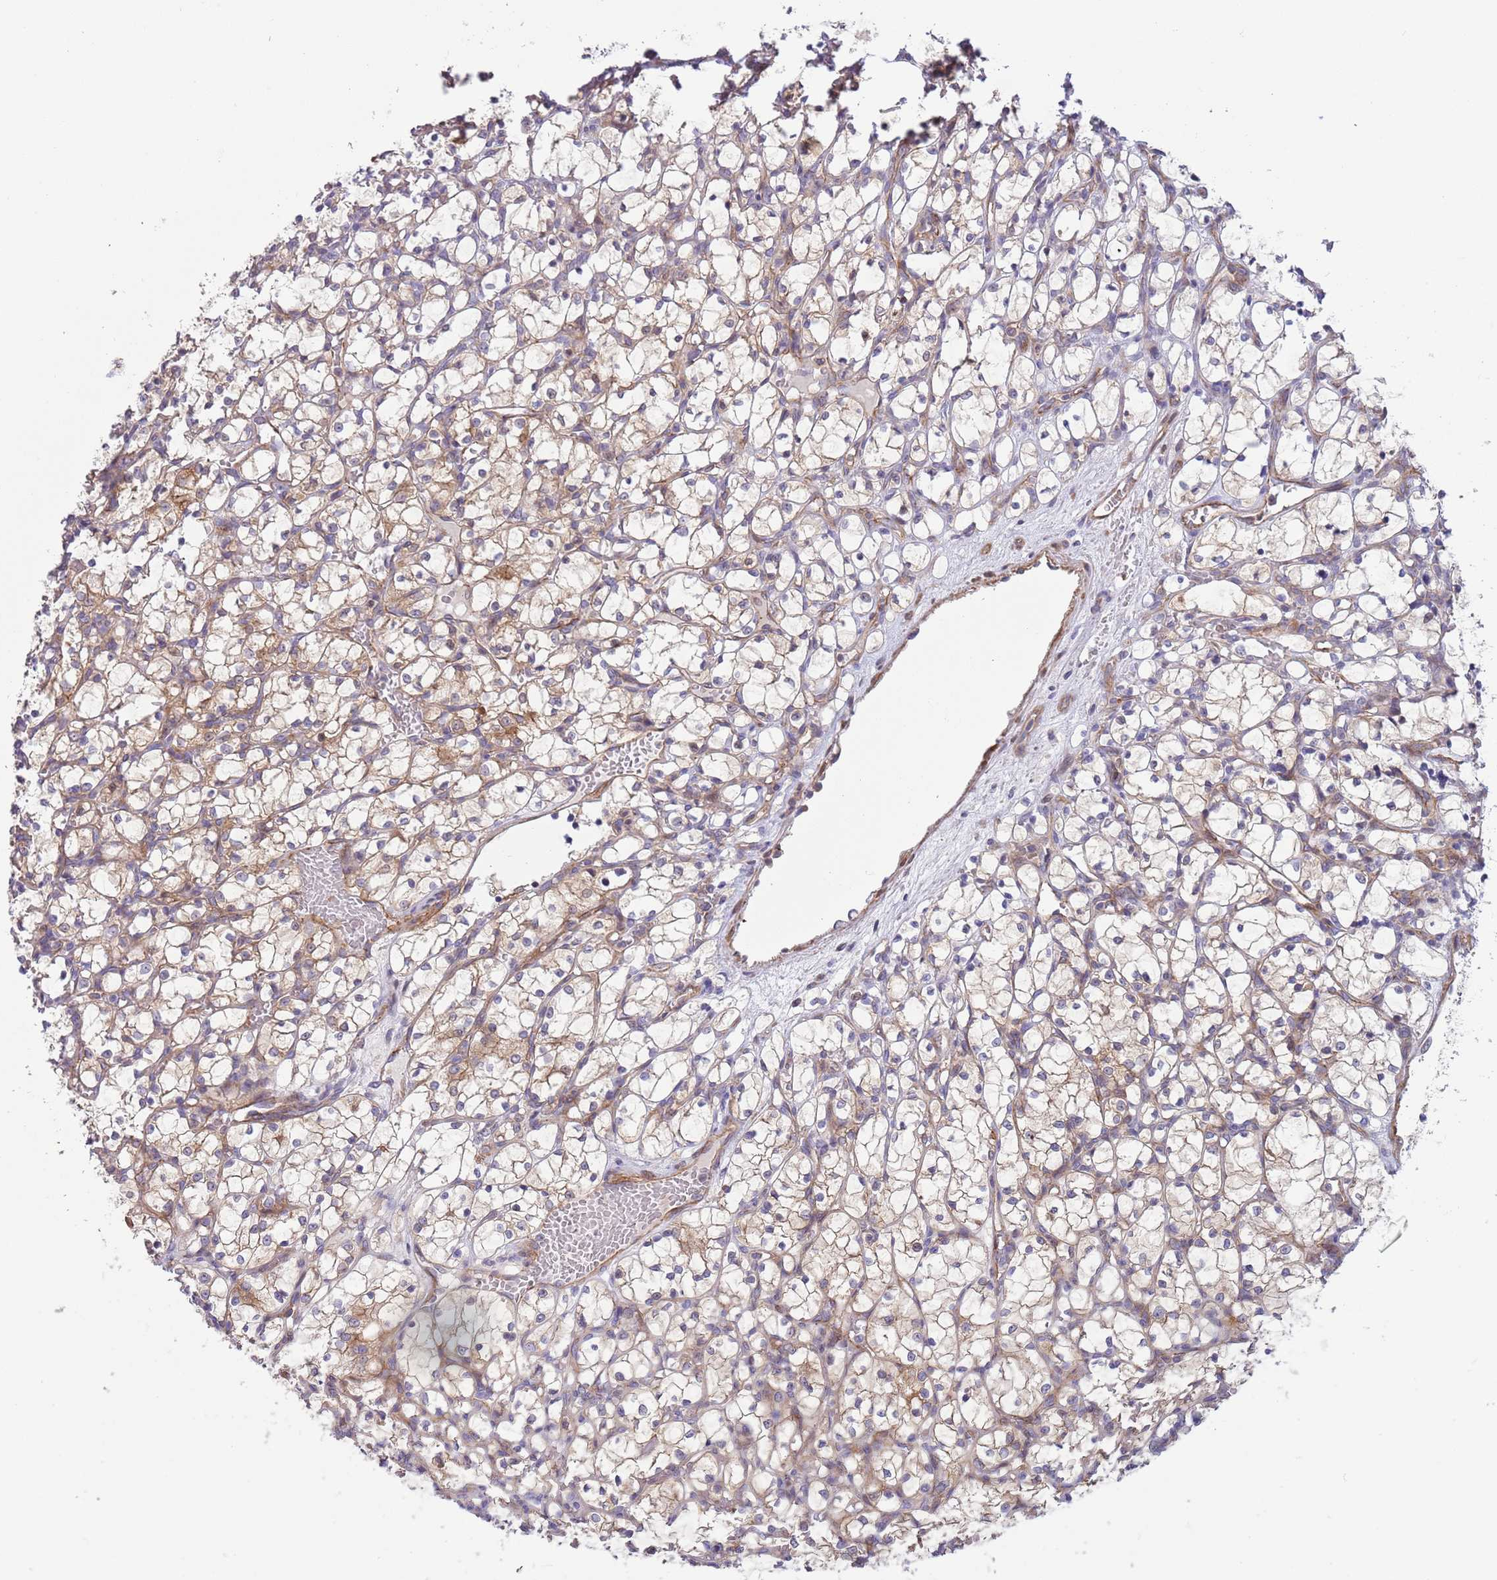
{"staining": {"intensity": "moderate", "quantity": ">75%", "location": "cytoplasmic/membranous"}, "tissue": "renal cancer", "cell_type": "Tumor cells", "image_type": "cancer", "snomed": [{"axis": "morphology", "description": "Adenocarcinoma, NOS"}, {"axis": "topography", "description": "Kidney"}], "caption": "Brown immunohistochemical staining in human renal cancer shows moderate cytoplasmic/membranous positivity in about >75% of tumor cells.", "gene": "ITGB6", "patient": {"sex": "female", "age": 69}}